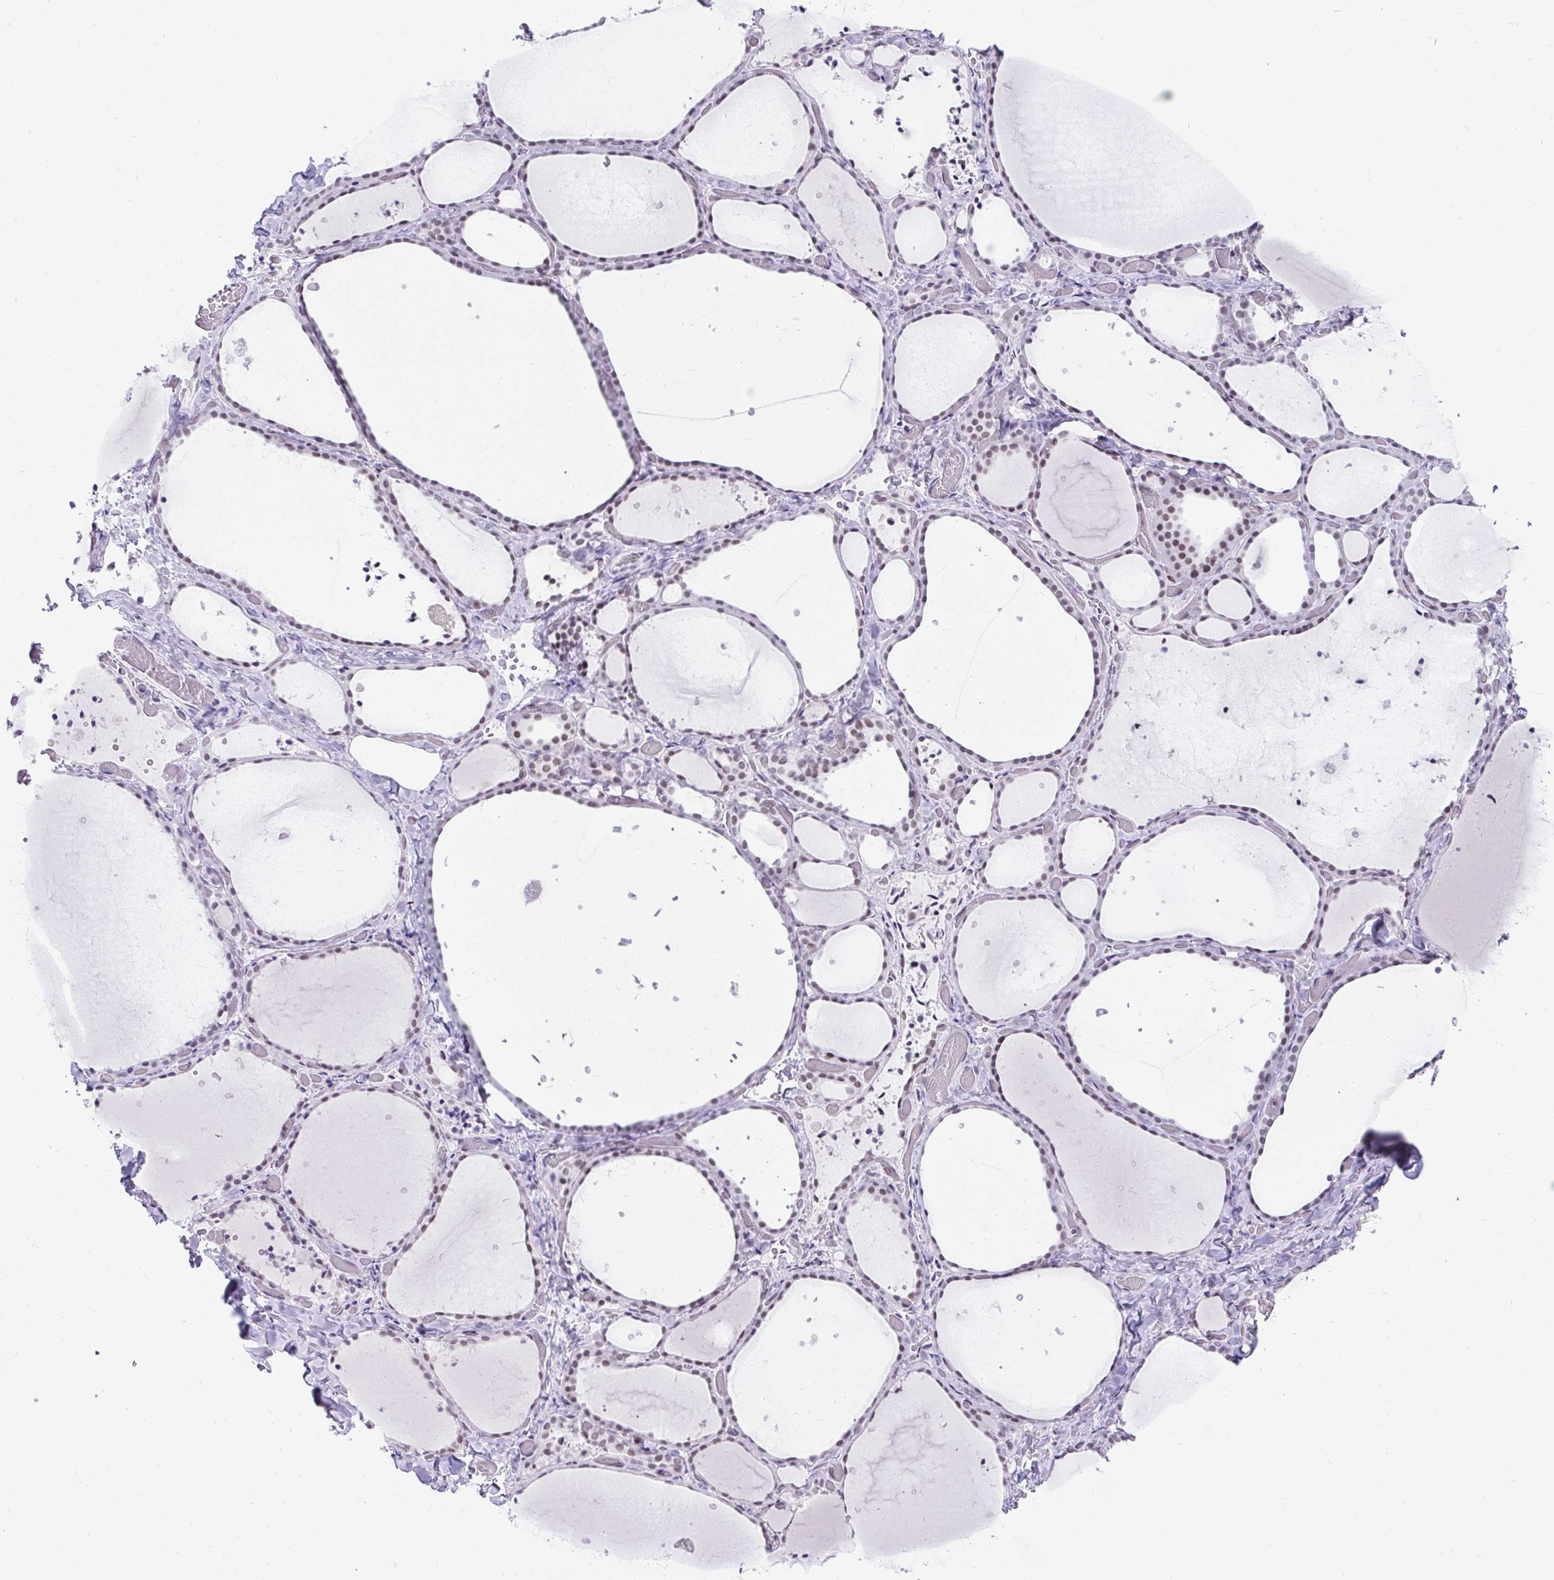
{"staining": {"intensity": "weak", "quantity": "25%-75%", "location": "nuclear"}, "tissue": "thyroid gland", "cell_type": "Glandular cells", "image_type": "normal", "snomed": [{"axis": "morphology", "description": "Normal tissue, NOS"}, {"axis": "topography", "description": "Thyroid gland"}], "caption": "High-magnification brightfield microscopy of normal thyroid gland stained with DAB (brown) and counterstained with hematoxylin (blue). glandular cells exhibit weak nuclear expression is appreciated in approximately25%-75% of cells.", "gene": "PLCXD2", "patient": {"sex": "female", "age": 36}}